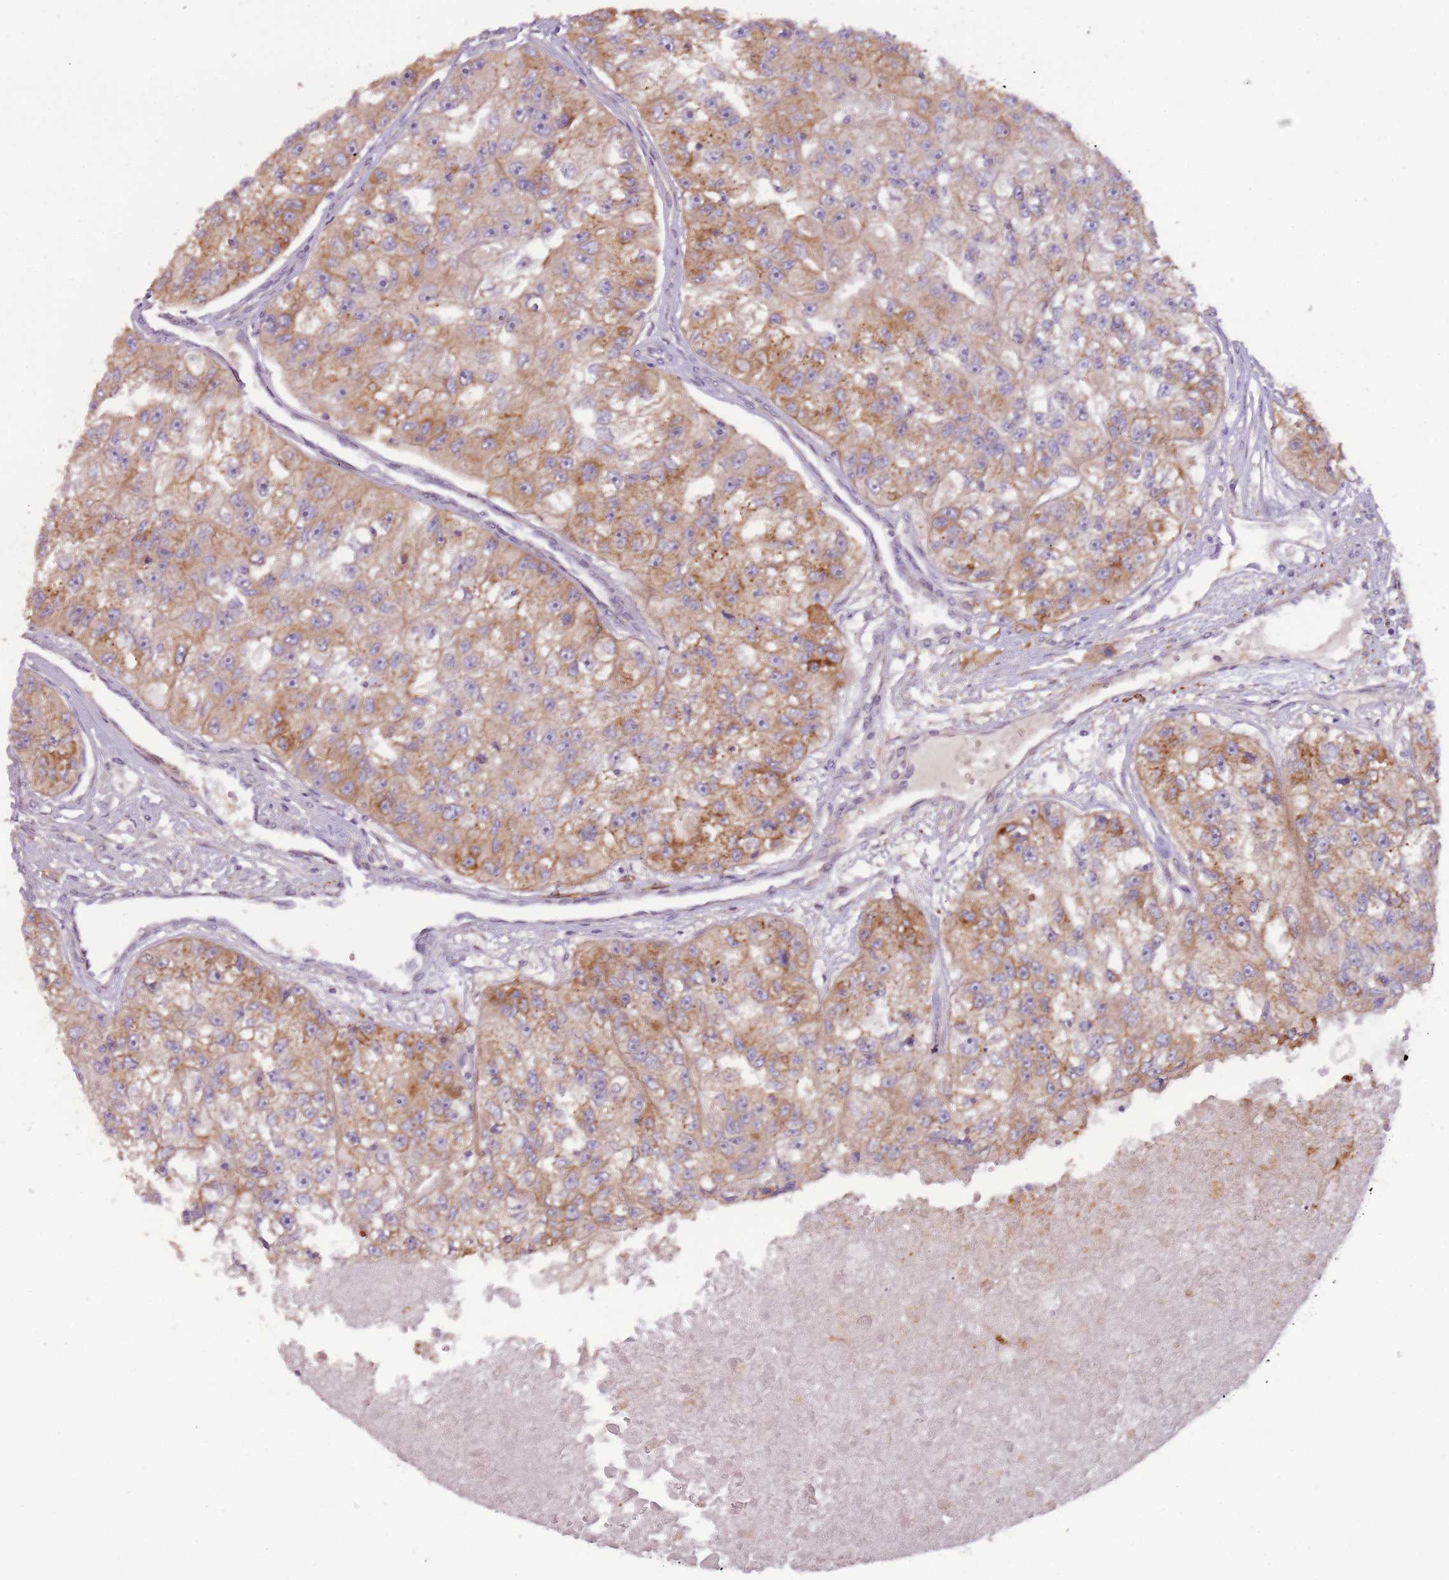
{"staining": {"intensity": "moderate", "quantity": ">75%", "location": "cytoplasmic/membranous"}, "tissue": "renal cancer", "cell_type": "Tumor cells", "image_type": "cancer", "snomed": [{"axis": "morphology", "description": "Adenocarcinoma, NOS"}, {"axis": "topography", "description": "Kidney"}], "caption": "Adenocarcinoma (renal) stained for a protein (brown) demonstrates moderate cytoplasmic/membranous positive staining in approximately >75% of tumor cells.", "gene": "RNF128", "patient": {"sex": "male", "age": 63}}